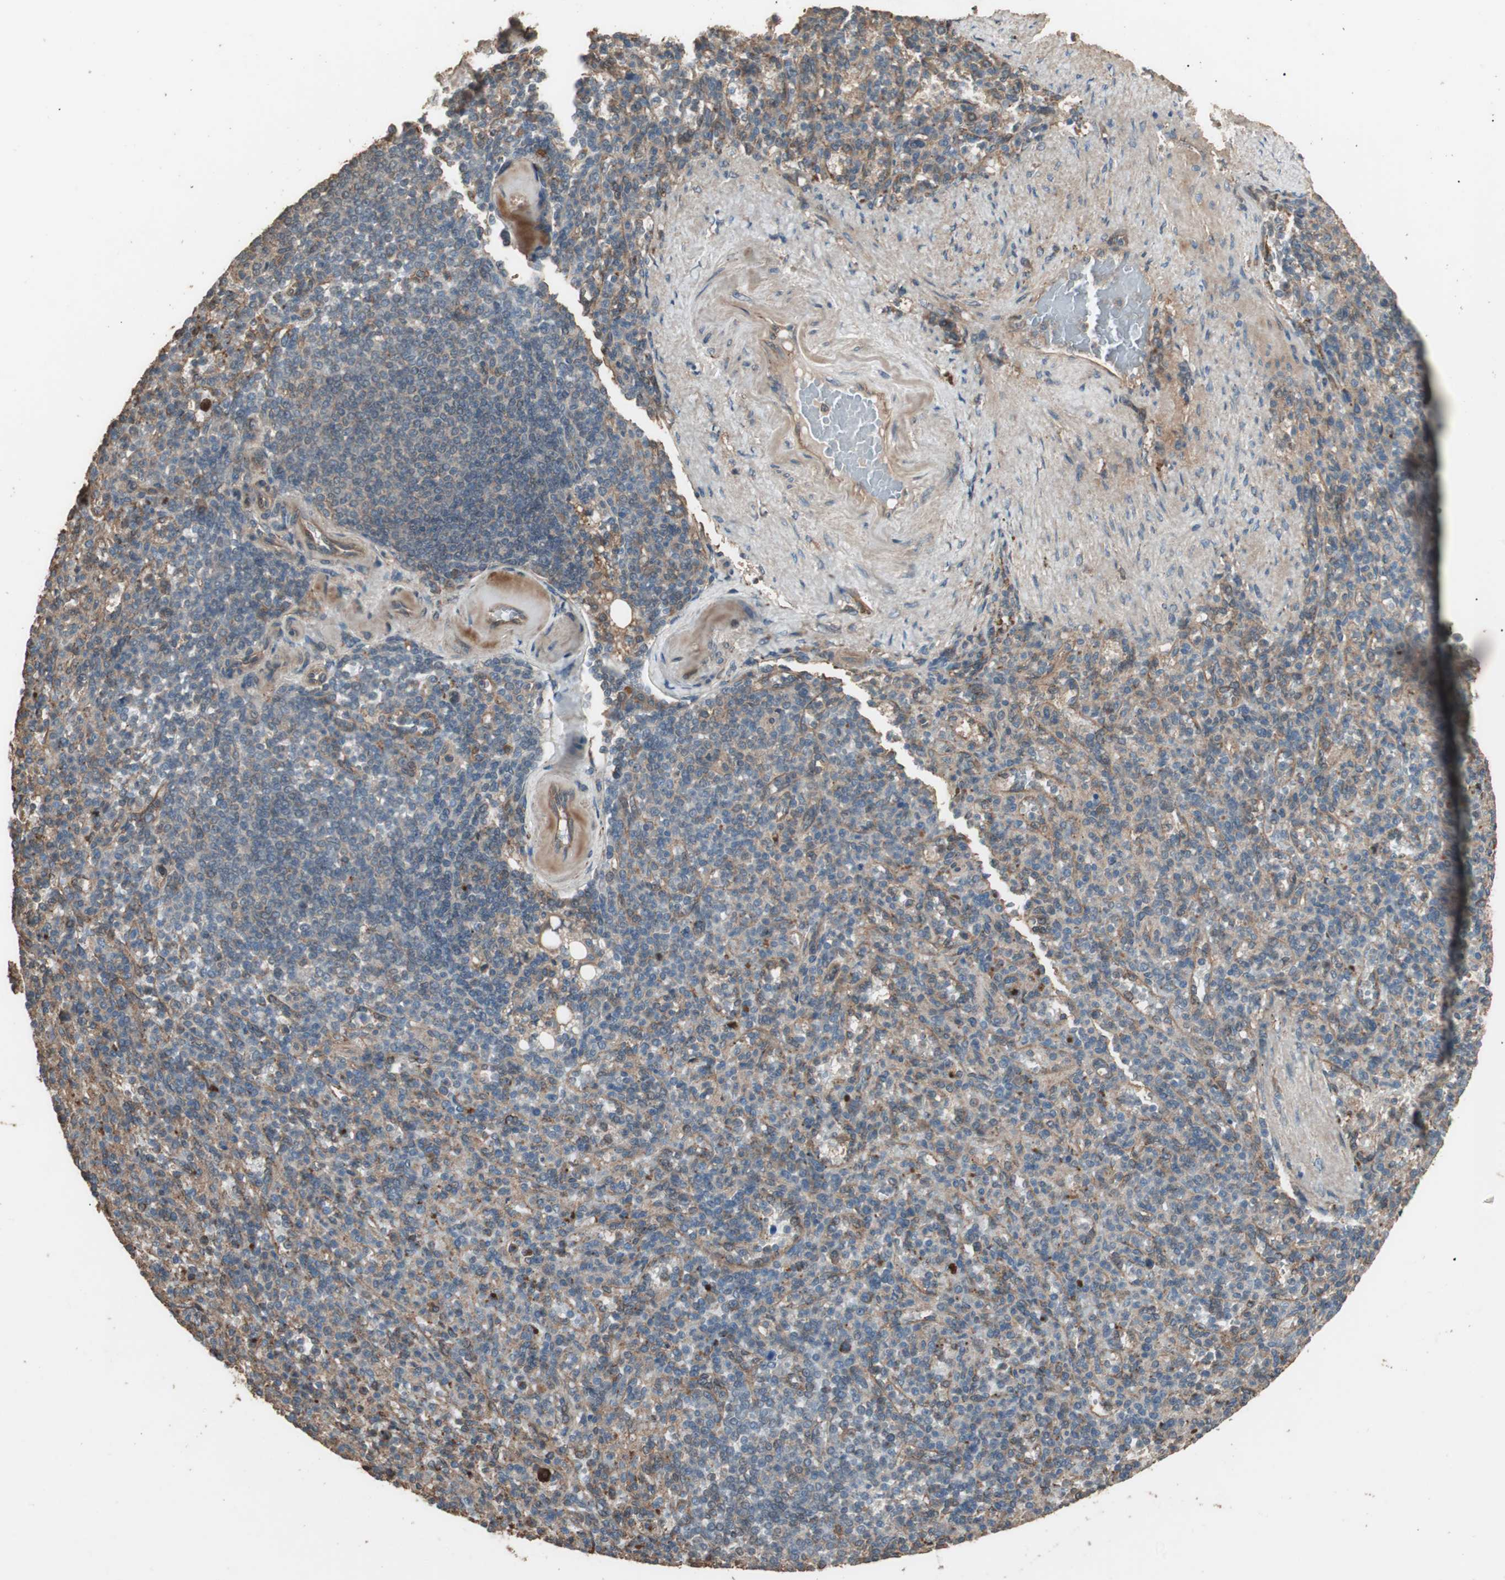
{"staining": {"intensity": "moderate", "quantity": "25%-75%", "location": "cytoplasmic/membranous"}, "tissue": "spleen", "cell_type": "Cells in red pulp", "image_type": "normal", "snomed": [{"axis": "morphology", "description": "Normal tissue, NOS"}, {"axis": "topography", "description": "Spleen"}], "caption": "Protein expression by immunohistochemistry demonstrates moderate cytoplasmic/membranous positivity in approximately 25%-75% of cells in red pulp in unremarkable spleen. Using DAB (brown) and hematoxylin (blue) stains, captured at high magnification using brightfield microscopy.", "gene": "CCN4", "patient": {"sex": "female", "age": 74}}